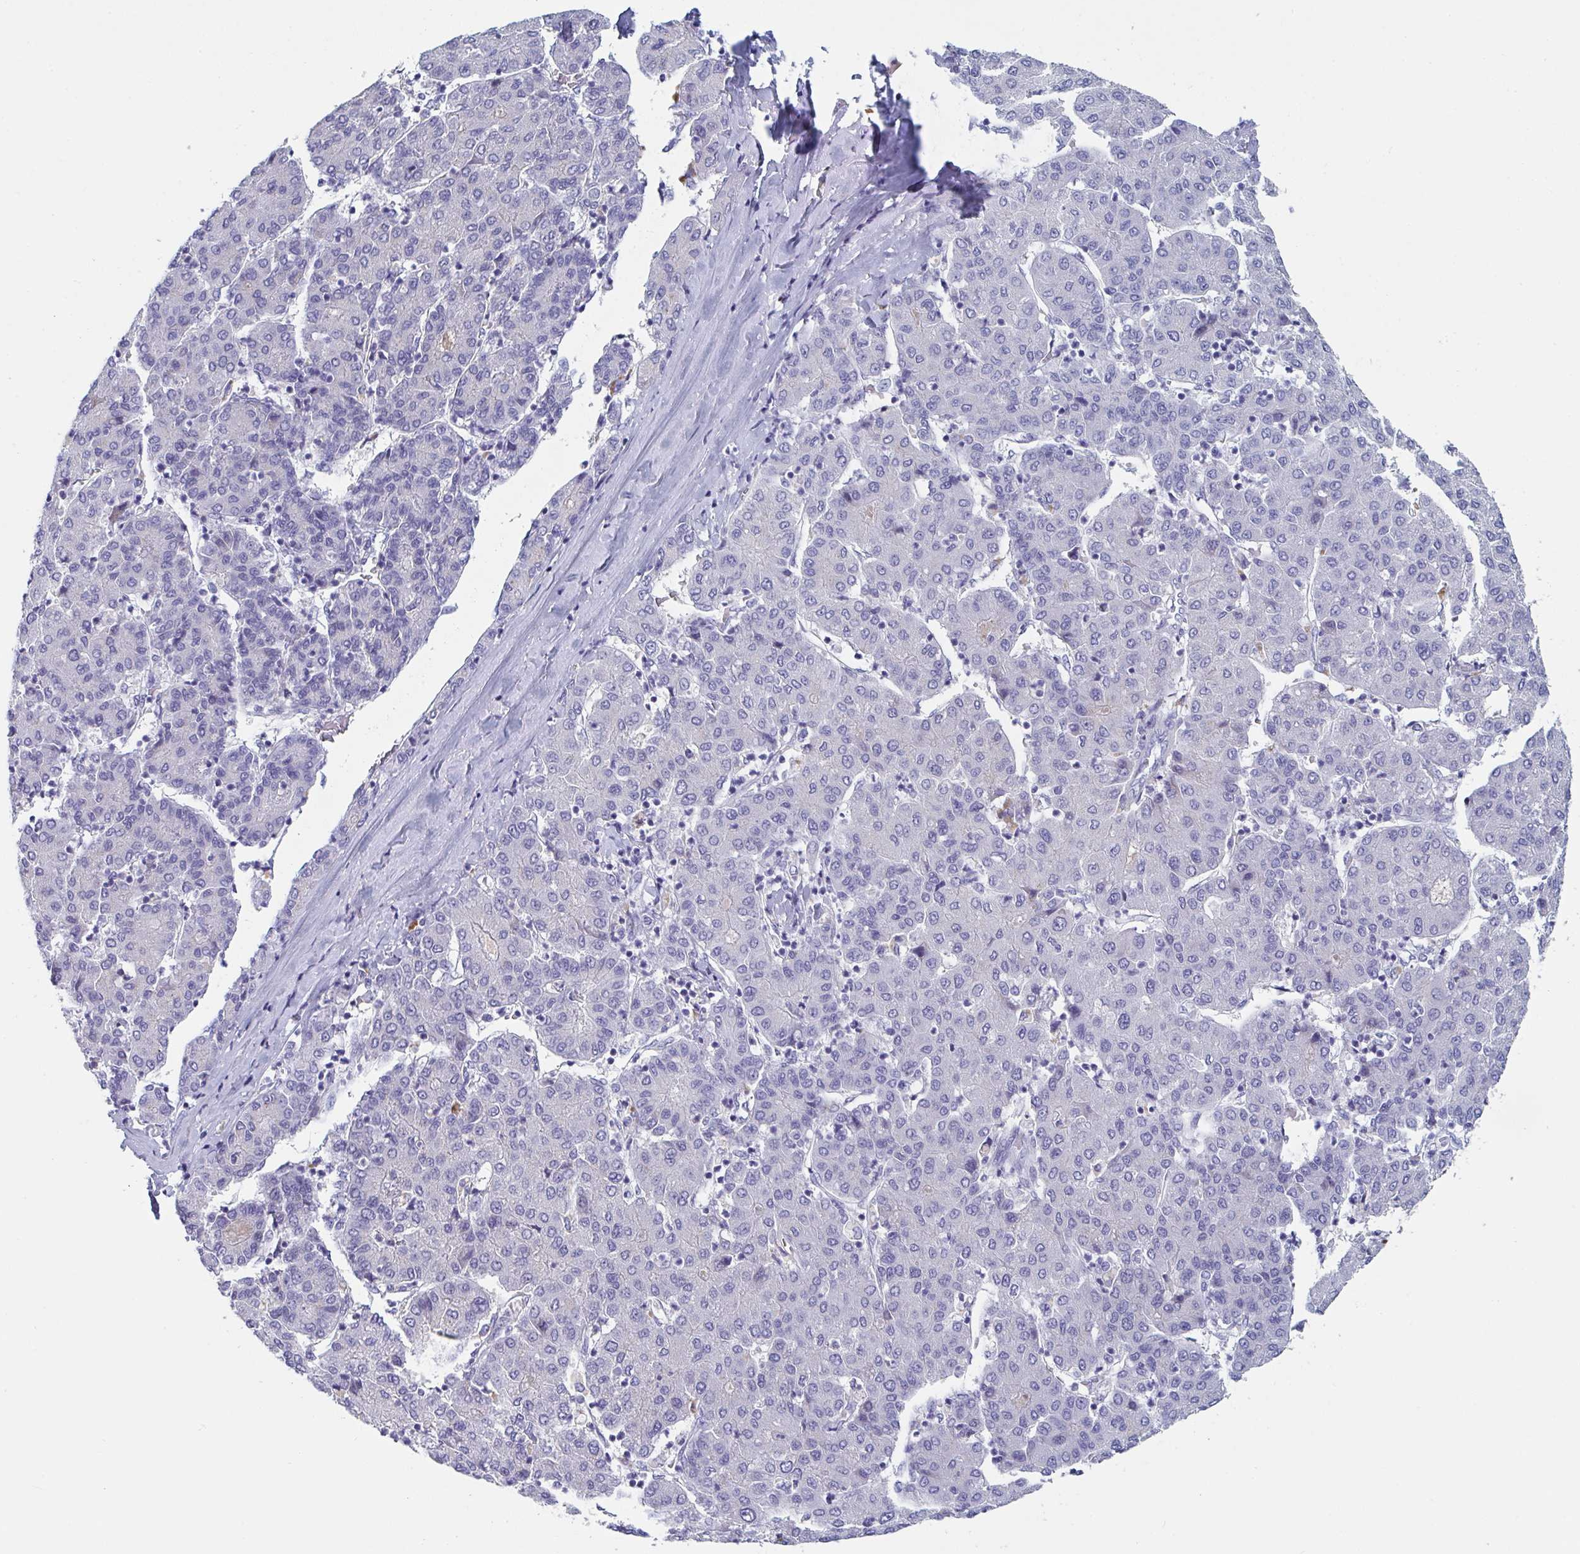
{"staining": {"intensity": "negative", "quantity": "none", "location": "none"}, "tissue": "liver cancer", "cell_type": "Tumor cells", "image_type": "cancer", "snomed": [{"axis": "morphology", "description": "Carcinoma, Hepatocellular, NOS"}, {"axis": "topography", "description": "Liver"}], "caption": "IHC histopathology image of human liver cancer (hepatocellular carcinoma) stained for a protein (brown), which displays no positivity in tumor cells.", "gene": "NT5C3B", "patient": {"sex": "male", "age": 65}}